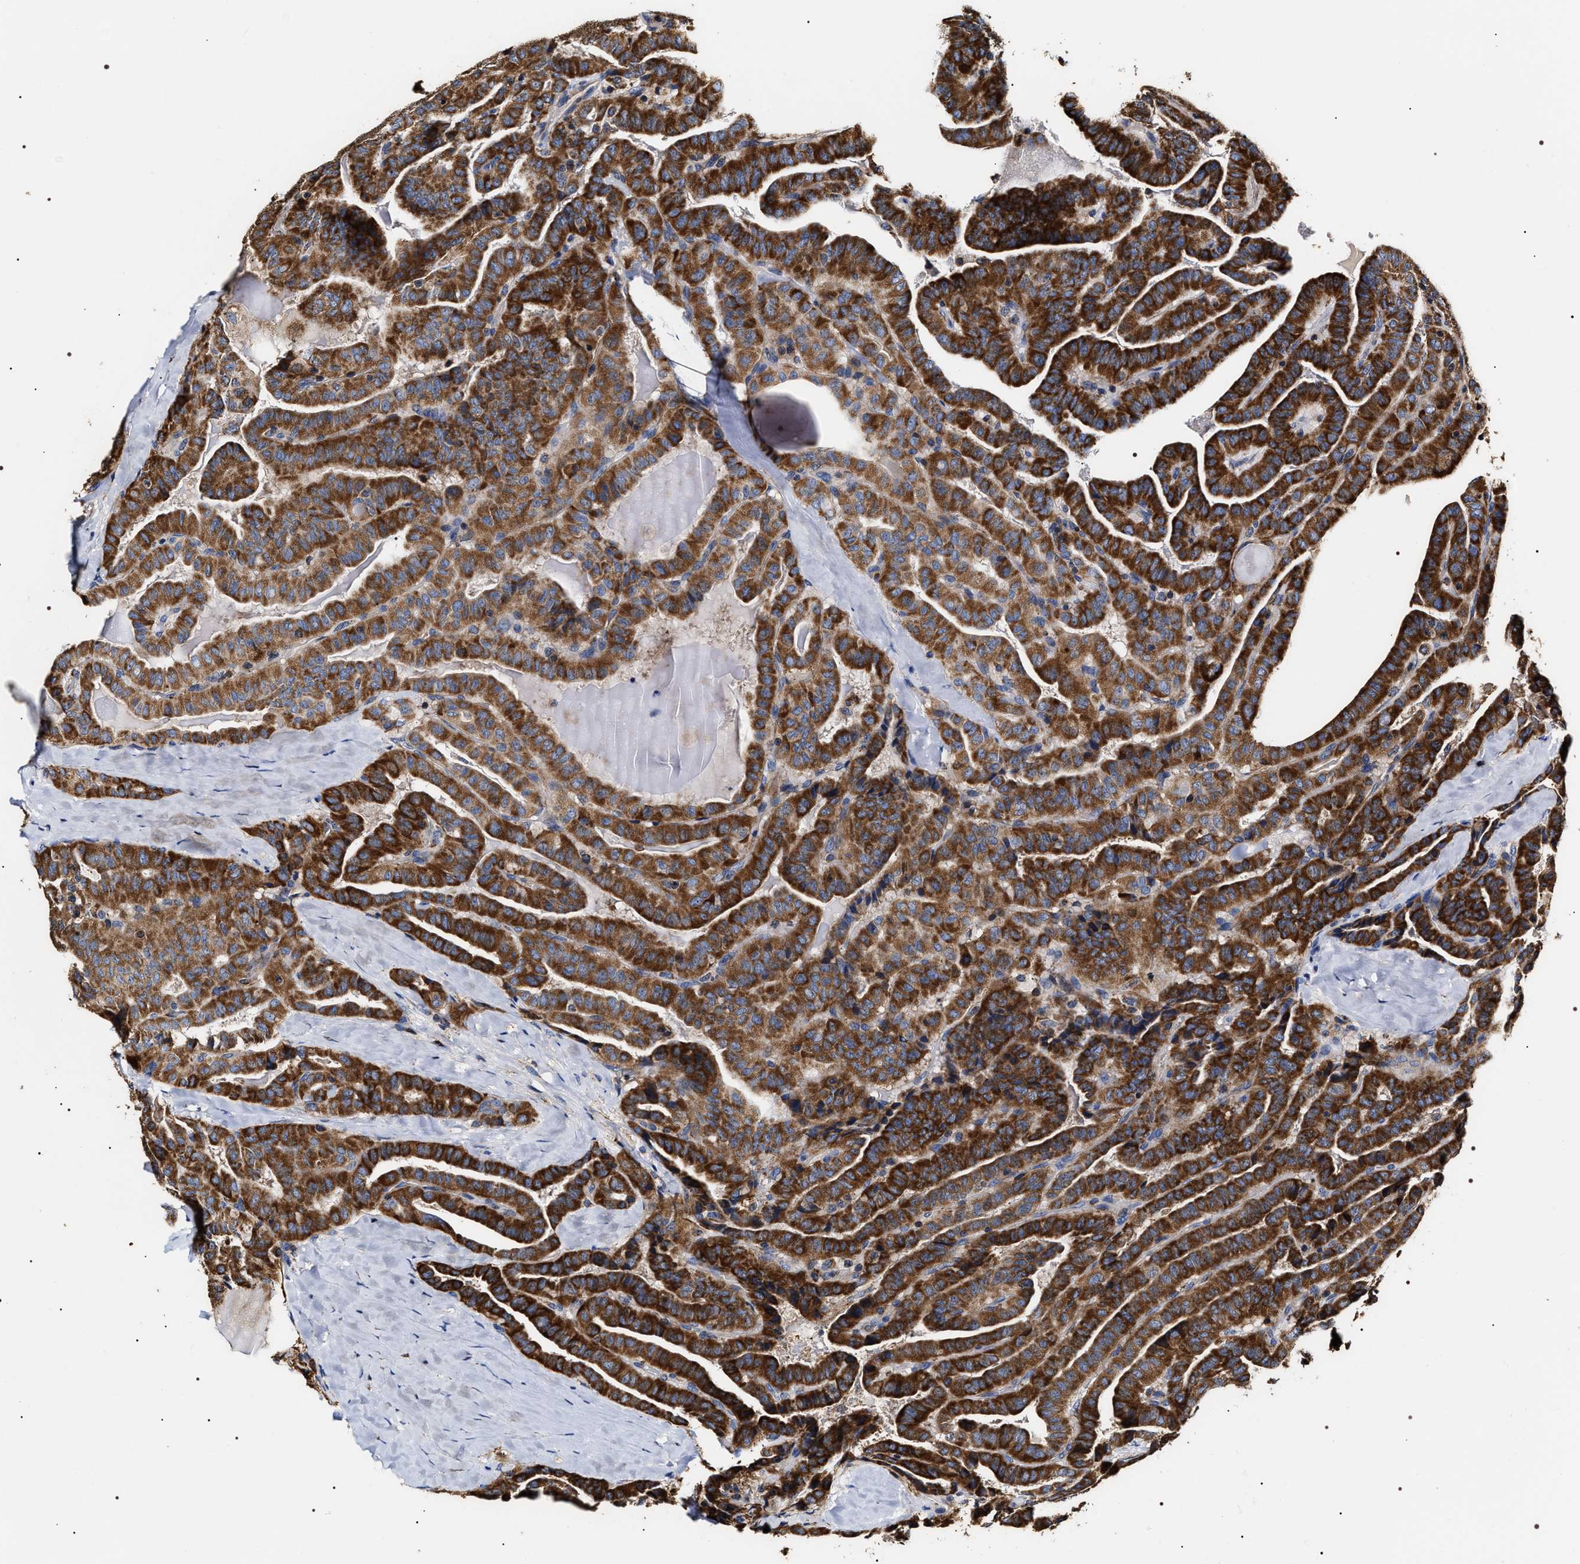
{"staining": {"intensity": "strong", "quantity": ">75%", "location": "cytoplasmic/membranous"}, "tissue": "thyroid cancer", "cell_type": "Tumor cells", "image_type": "cancer", "snomed": [{"axis": "morphology", "description": "Papillary adenocarcinoma, NOS"}, {"axis": "topography", "description": "Thyroid gland"}], "caption": "DAB immunohistochemical staining of human papillary adenocarcinoma (thyroid) exhibits strong cytoplasmic/membranous protein expression in about >75% of tumor cells. Using DAB (brown) and hematoxylin (blue) stains, captured at high magnification using brightfield microscopy.", "gene": "COG5", "patient": {"sex": "male", "age": 77}}